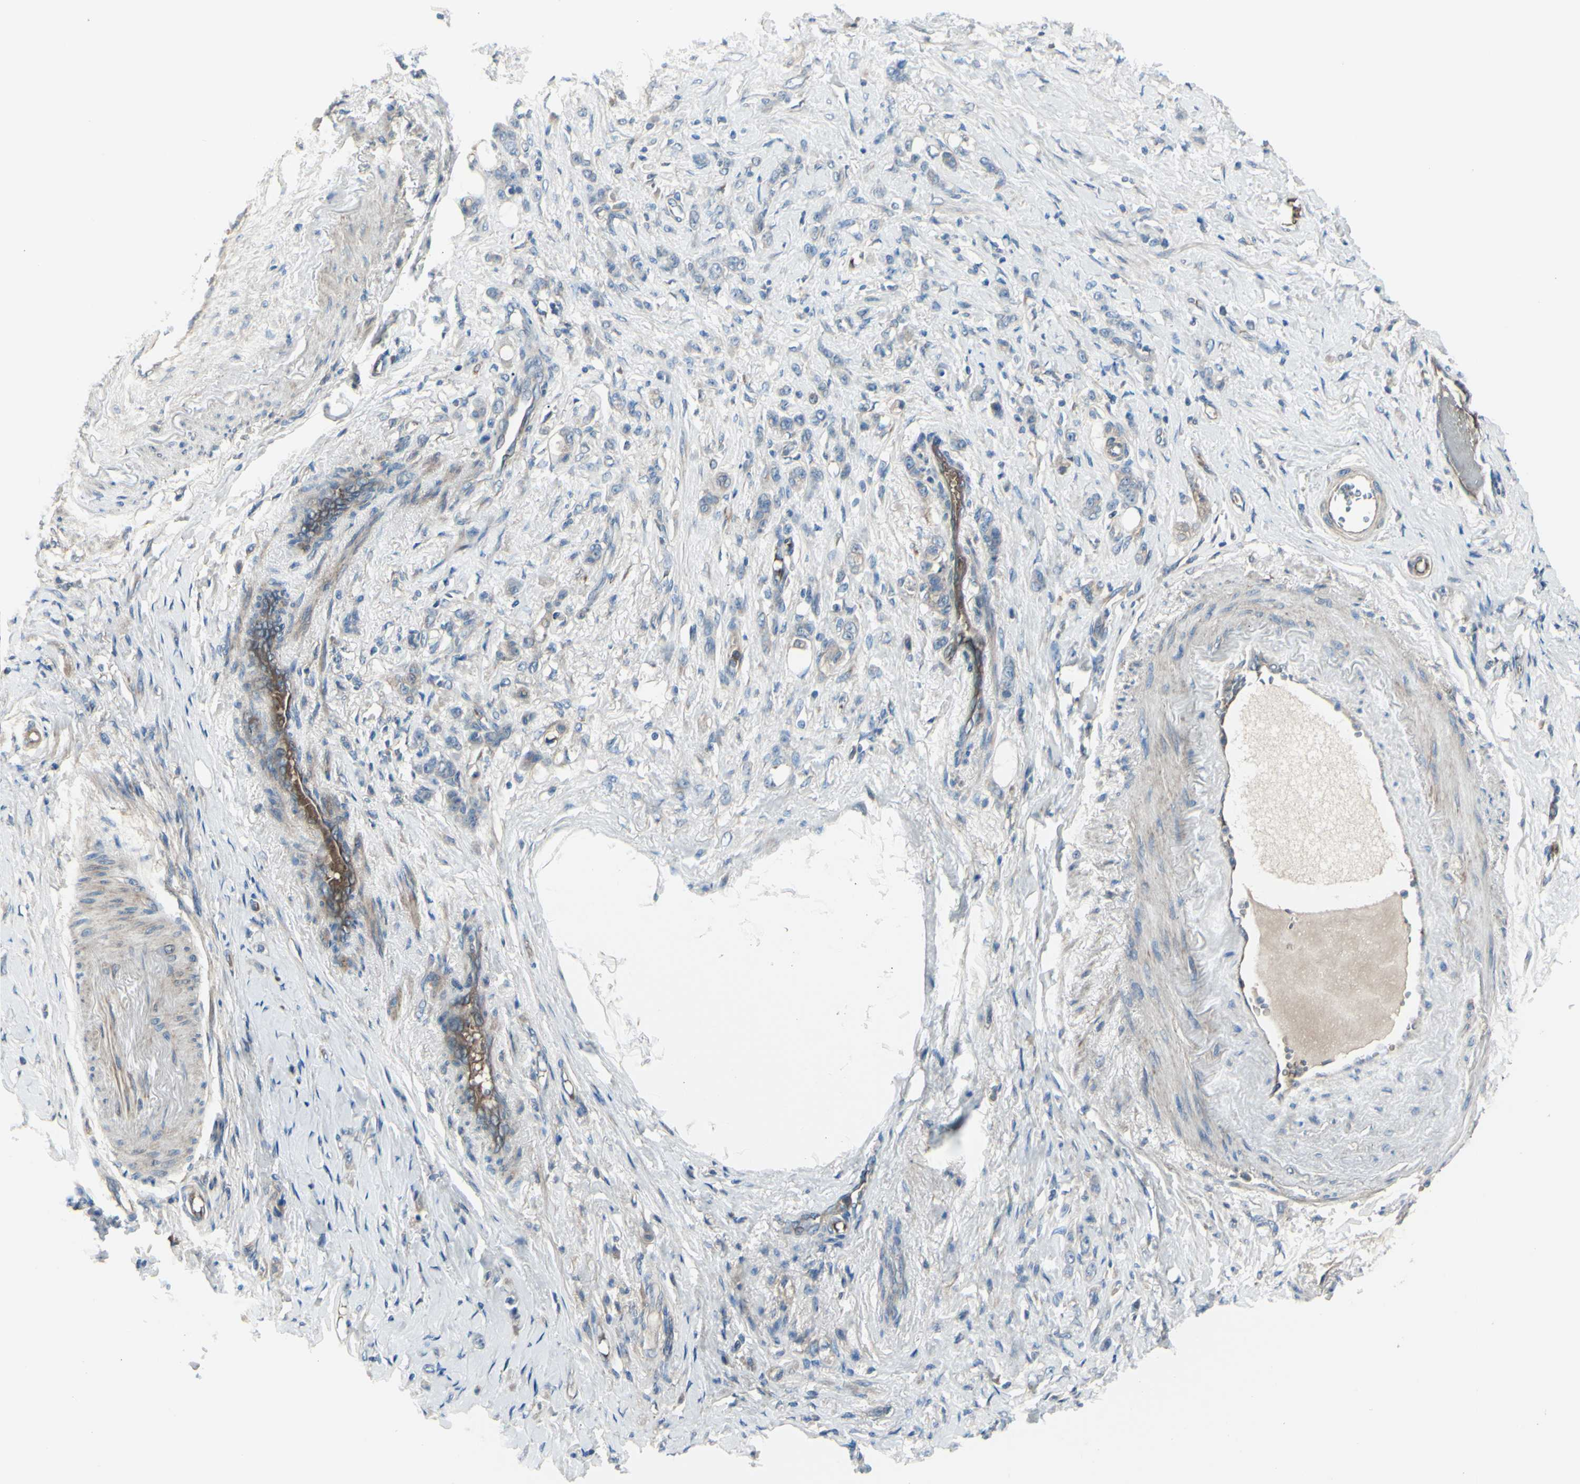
{"staining": {"intensity": "weak", "quantity": ">75%", "location": "cytoplasmic/membranous"}, "tissue": "stomach cancer", "cell_type": "Tumor cells", "image_type": "cancer", "snomed": [{"axis": "morphology", "description": "Adenocarcinoma, NOS"}, {"axis": "topography", "description": "Stomach"}], "caption": "Stomach adenocarcinoma was stained to show a protein in brown. There is low levels of weak cytoplasmic/membranous expression in approximately >75% of tumor cells. (IHC, brightfield microscopy, high magnification).", "gene": "PCDHGA2", "patient": {"sex": "male", "age": 82}}